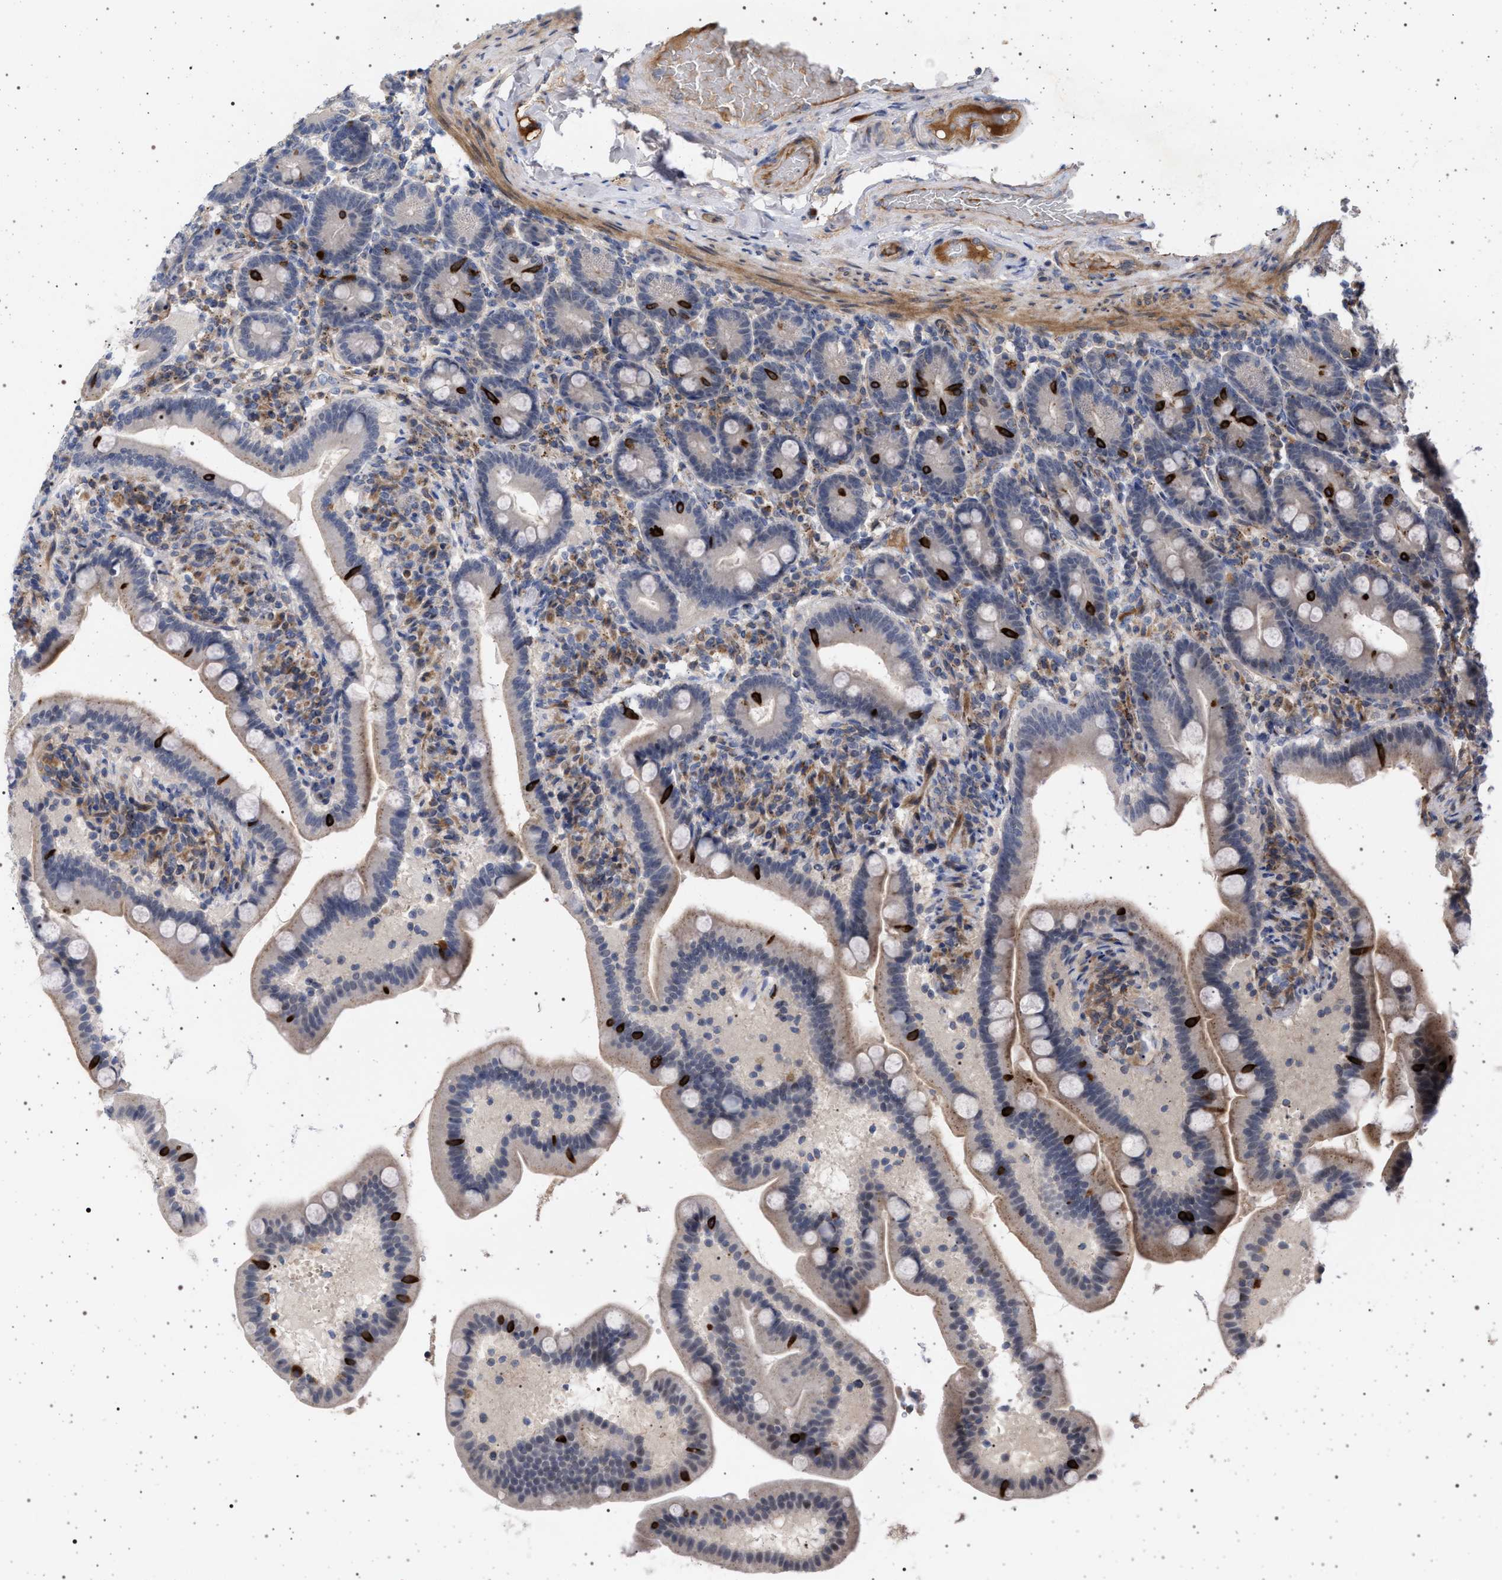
{"staining": {"intensity": "moderate", "quantity": "25%-75%", "location": "cytoplasmic/membranous"}, "tissue": "duodenum", "cell_type": "Glandular cells", "image_type": "normal", "snomed": [{"axis": "morphology", "description": "Normal tissue, NOS"}, {"axis": "topography", "description": "Duodenum"}], "caption": "Normal duodenum displays moderate cytoplasmic/membranous positivity in about 25%-75% of glandular cells.", "gene": "RBM48", "patient": {"sex": "male", "age": 54}}